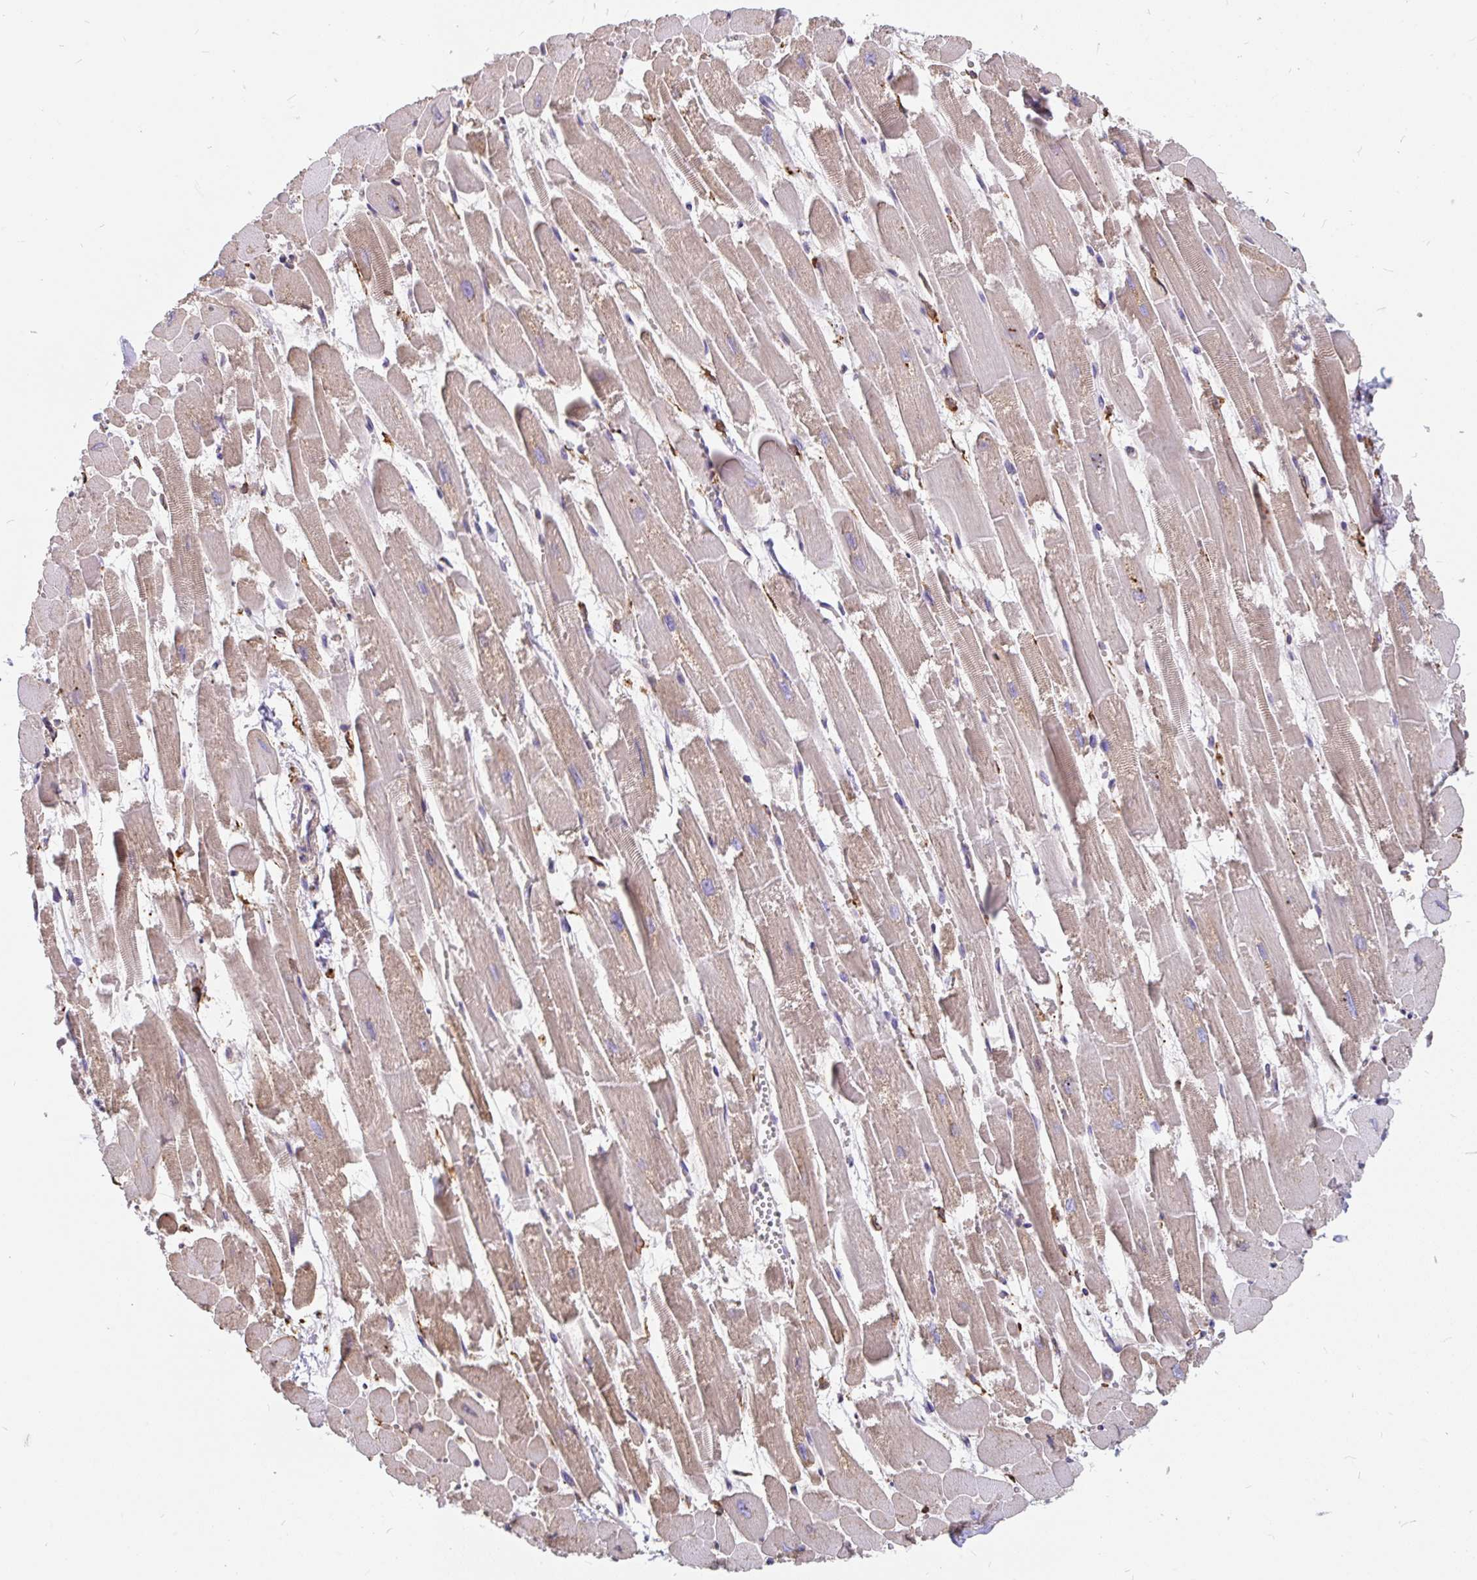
{"staining": {"intensity": "weak", "quantity": "25%-75%", "location": "cytoplasmic/membranous"}, "tissue": "heart muscle", "cell_type": "Cardiomyocytes", "image_type": "normal", "snomed": [{"axis": "morphology", "description": "Normal tissue, NOS"}, {"axis": "topography", "description": "Heart"}], "caption": "Immunohistochemistry (IHC) photomicrograph of unremarkable heart muscle stained for a protein (brown), which exhibits low levels of weak cytoplasmic/membranous staining in approximately 25%-75% of cardiomyocytes.", "gene": "EML5", "patient": {"sex": "female", "age": 52}}